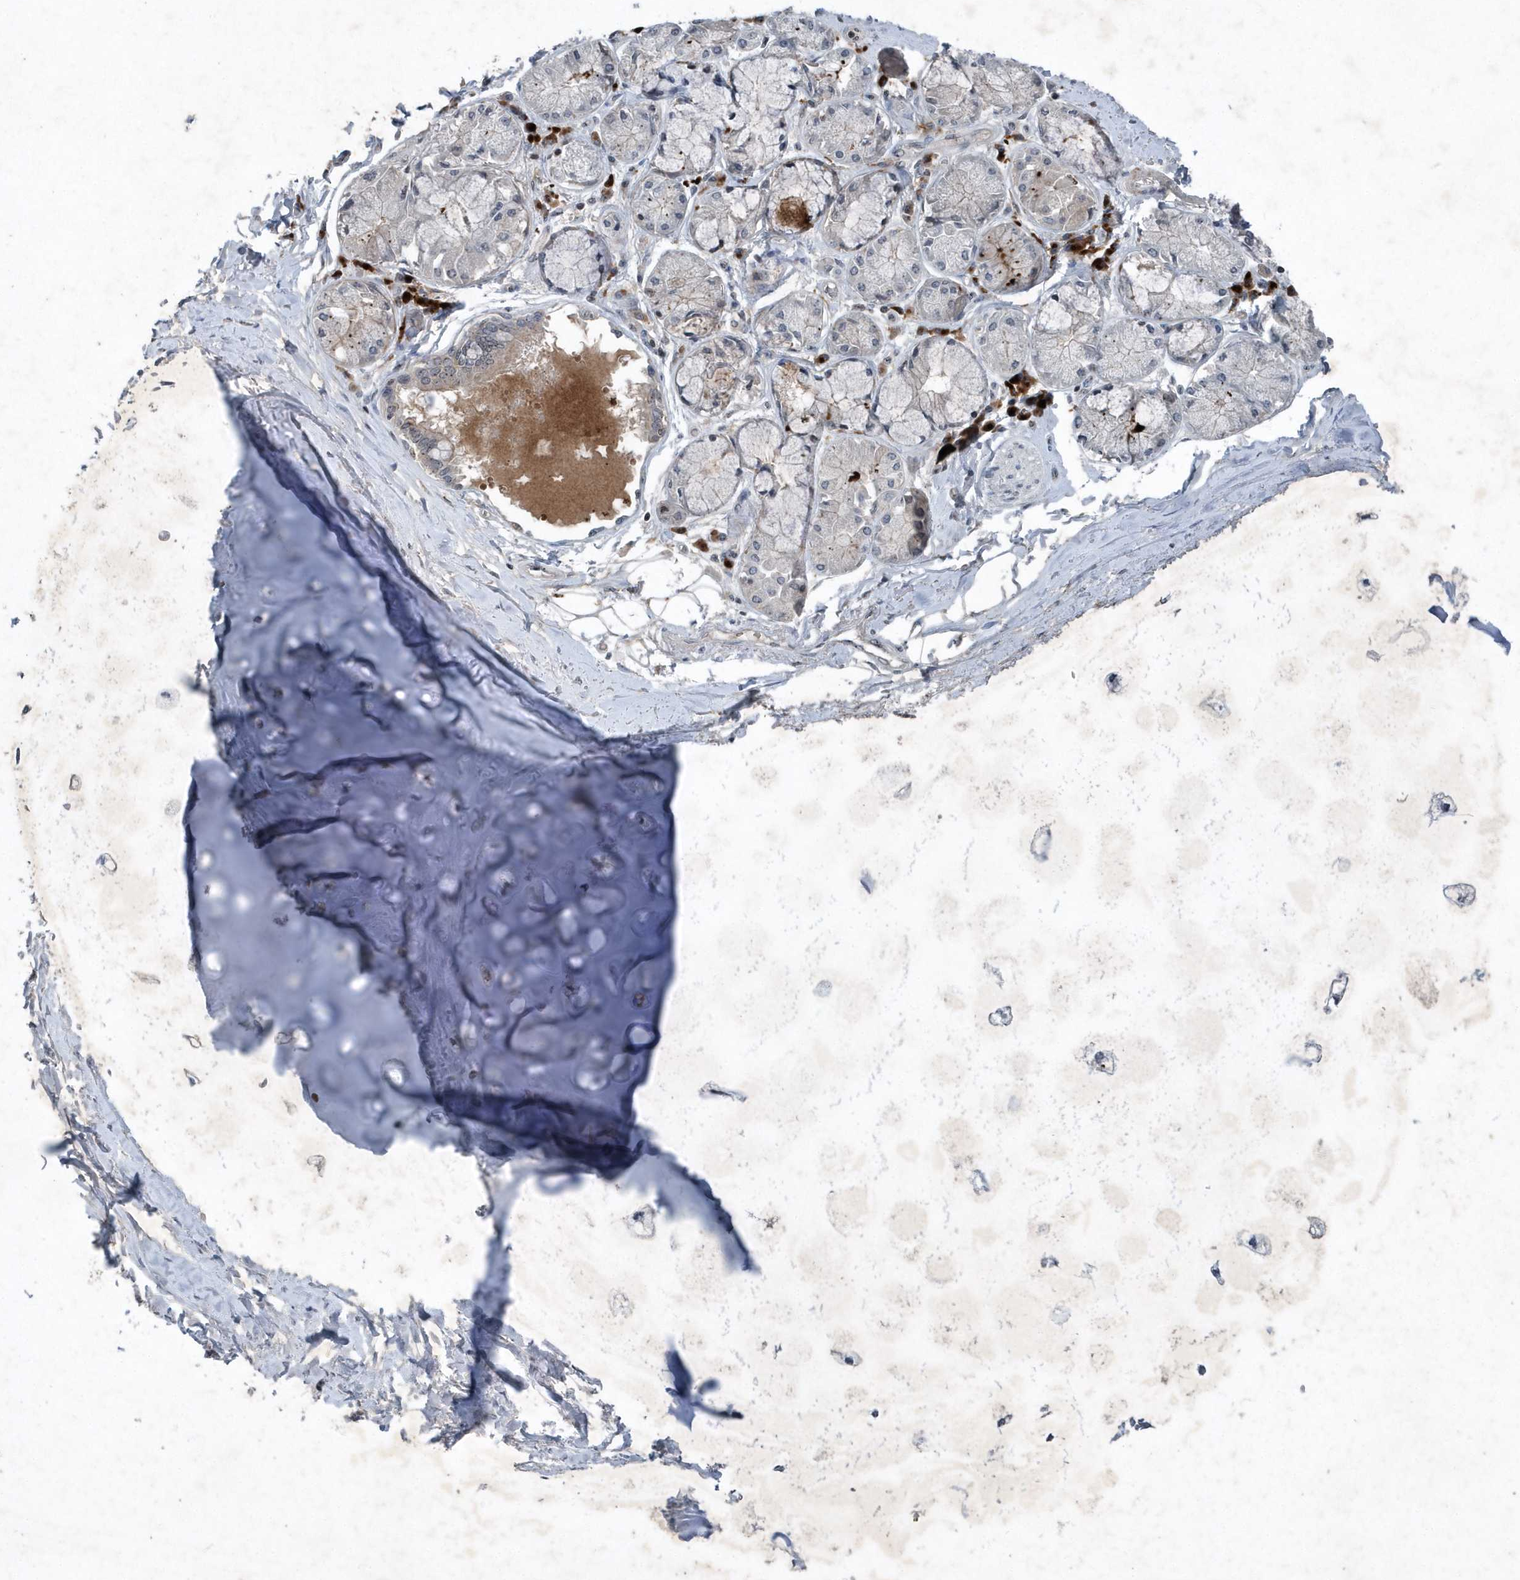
{"staining": {"intensity": "negative", "quantity": "none", "location": "none"}, "tissue": "adipose tissue", "cell_type": "Adipocytes", "image_type": "normal", "snomed": [{"axis": "morphology", "description": "Normal tissue, NOS"}, {"axis": "topography", "description": "Cartilage tissue"}, {"axis": "topography", "description": "Bronchus"}, {"axis": "topography", "description": "Lung"}, {"axis": "topography", "description": "Peripheral nerve tissue"}], "caption": "DAB immunohistochemical staining of normal human adipose tissue exhibits no significant positivity in adipocytes. (DAB (3,3'-diaminobenzidine) immunohistochemistry, high magnification).", "gene": "QTRT2", "patient": {"sex": "female", "age": 49}}